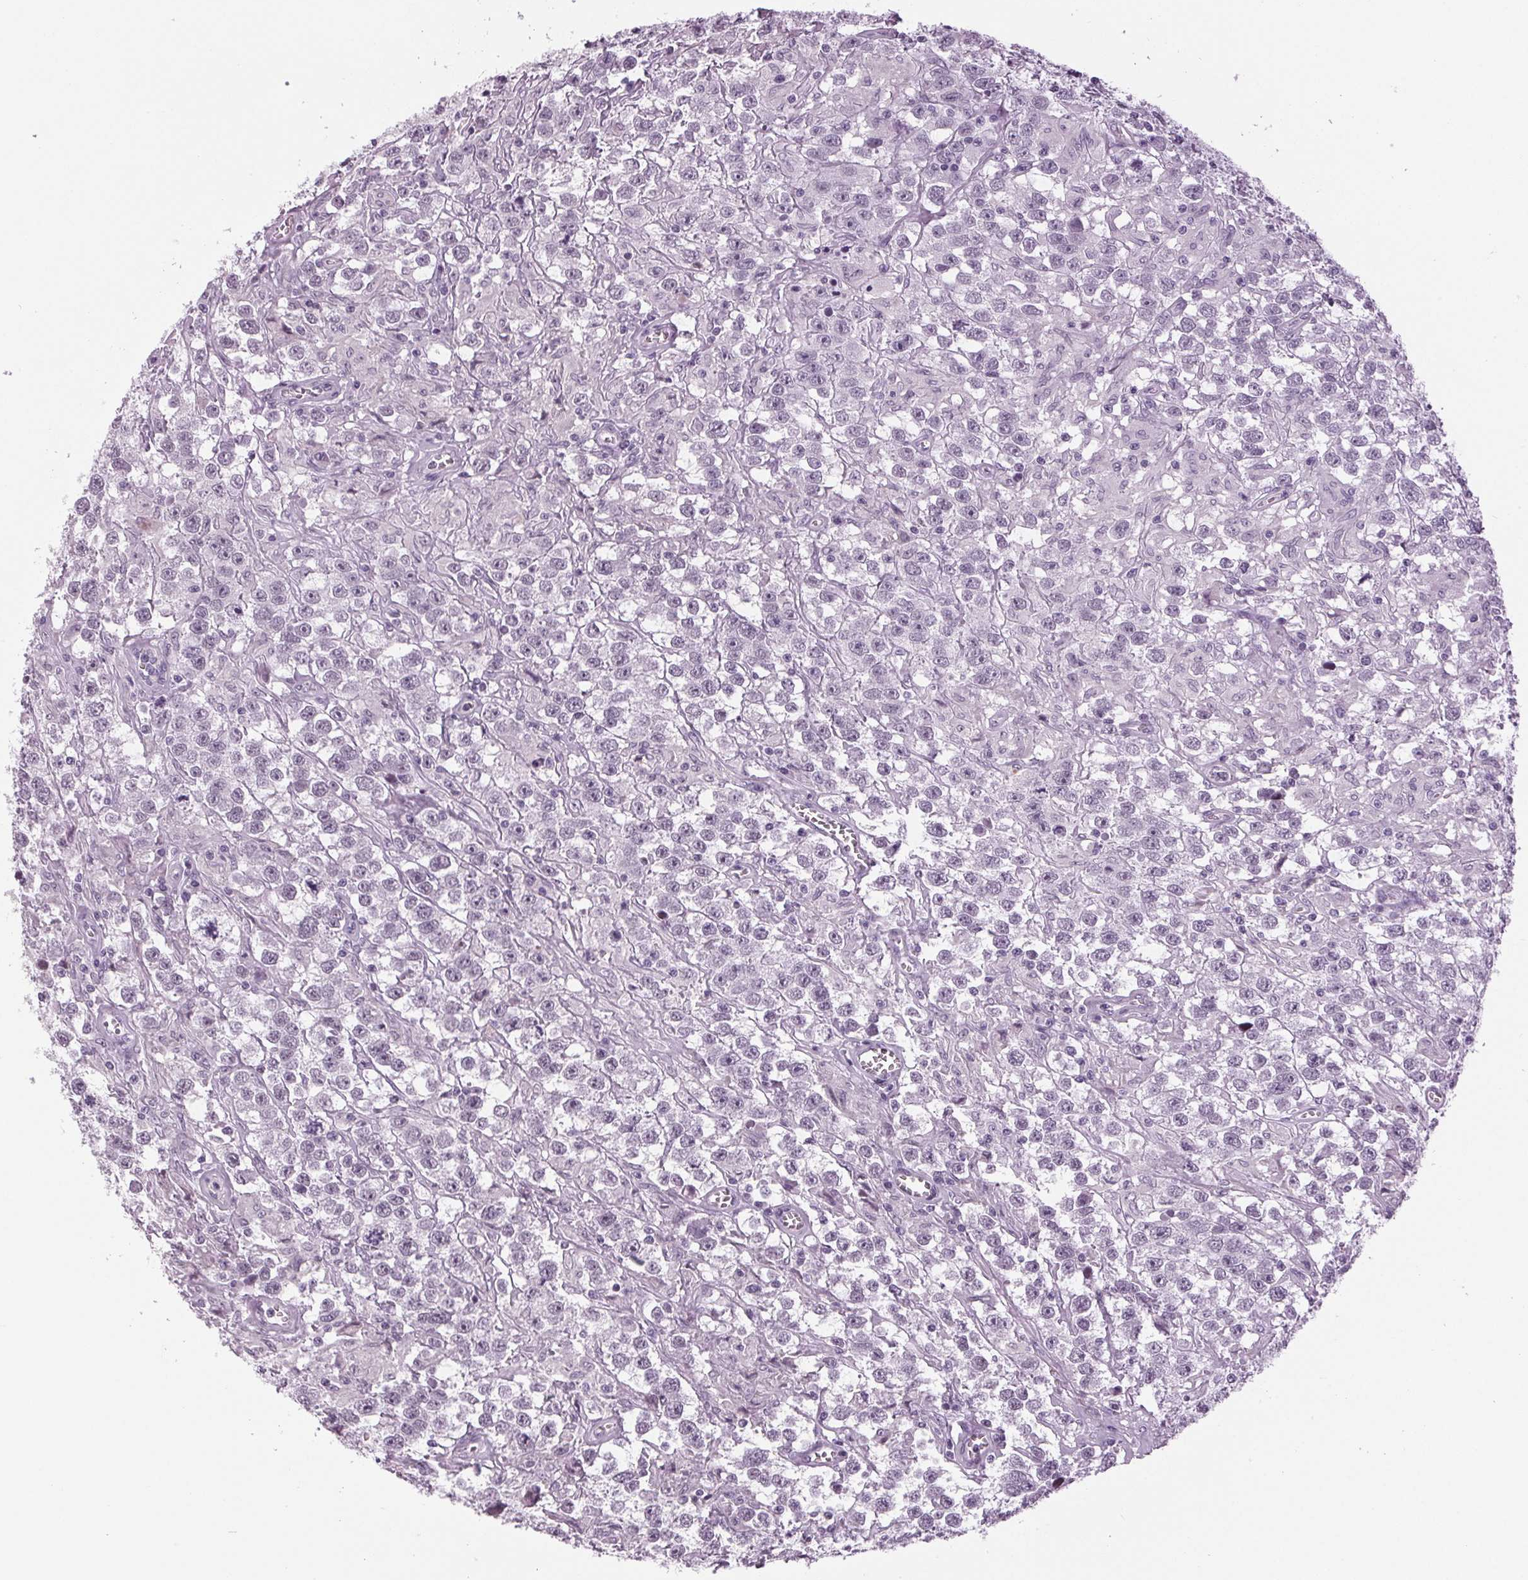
{"staining": {"intensity": "negative", "quantity": "none", "location": "none"}, "tissue": "testis cancer", "cell_type": "Tumor cells", "image_type": "cancer", "snomed": [{"axis": "morphology", "description": "Seminoma, NOS"}, {"axis": "topography", "description": "Testis"}], "caption": "A photomicrograph of human testis cancer is negative for staining in tumor cells.", "gene": "DNAH12", "patient": {"sex": "male", "age": 43}}